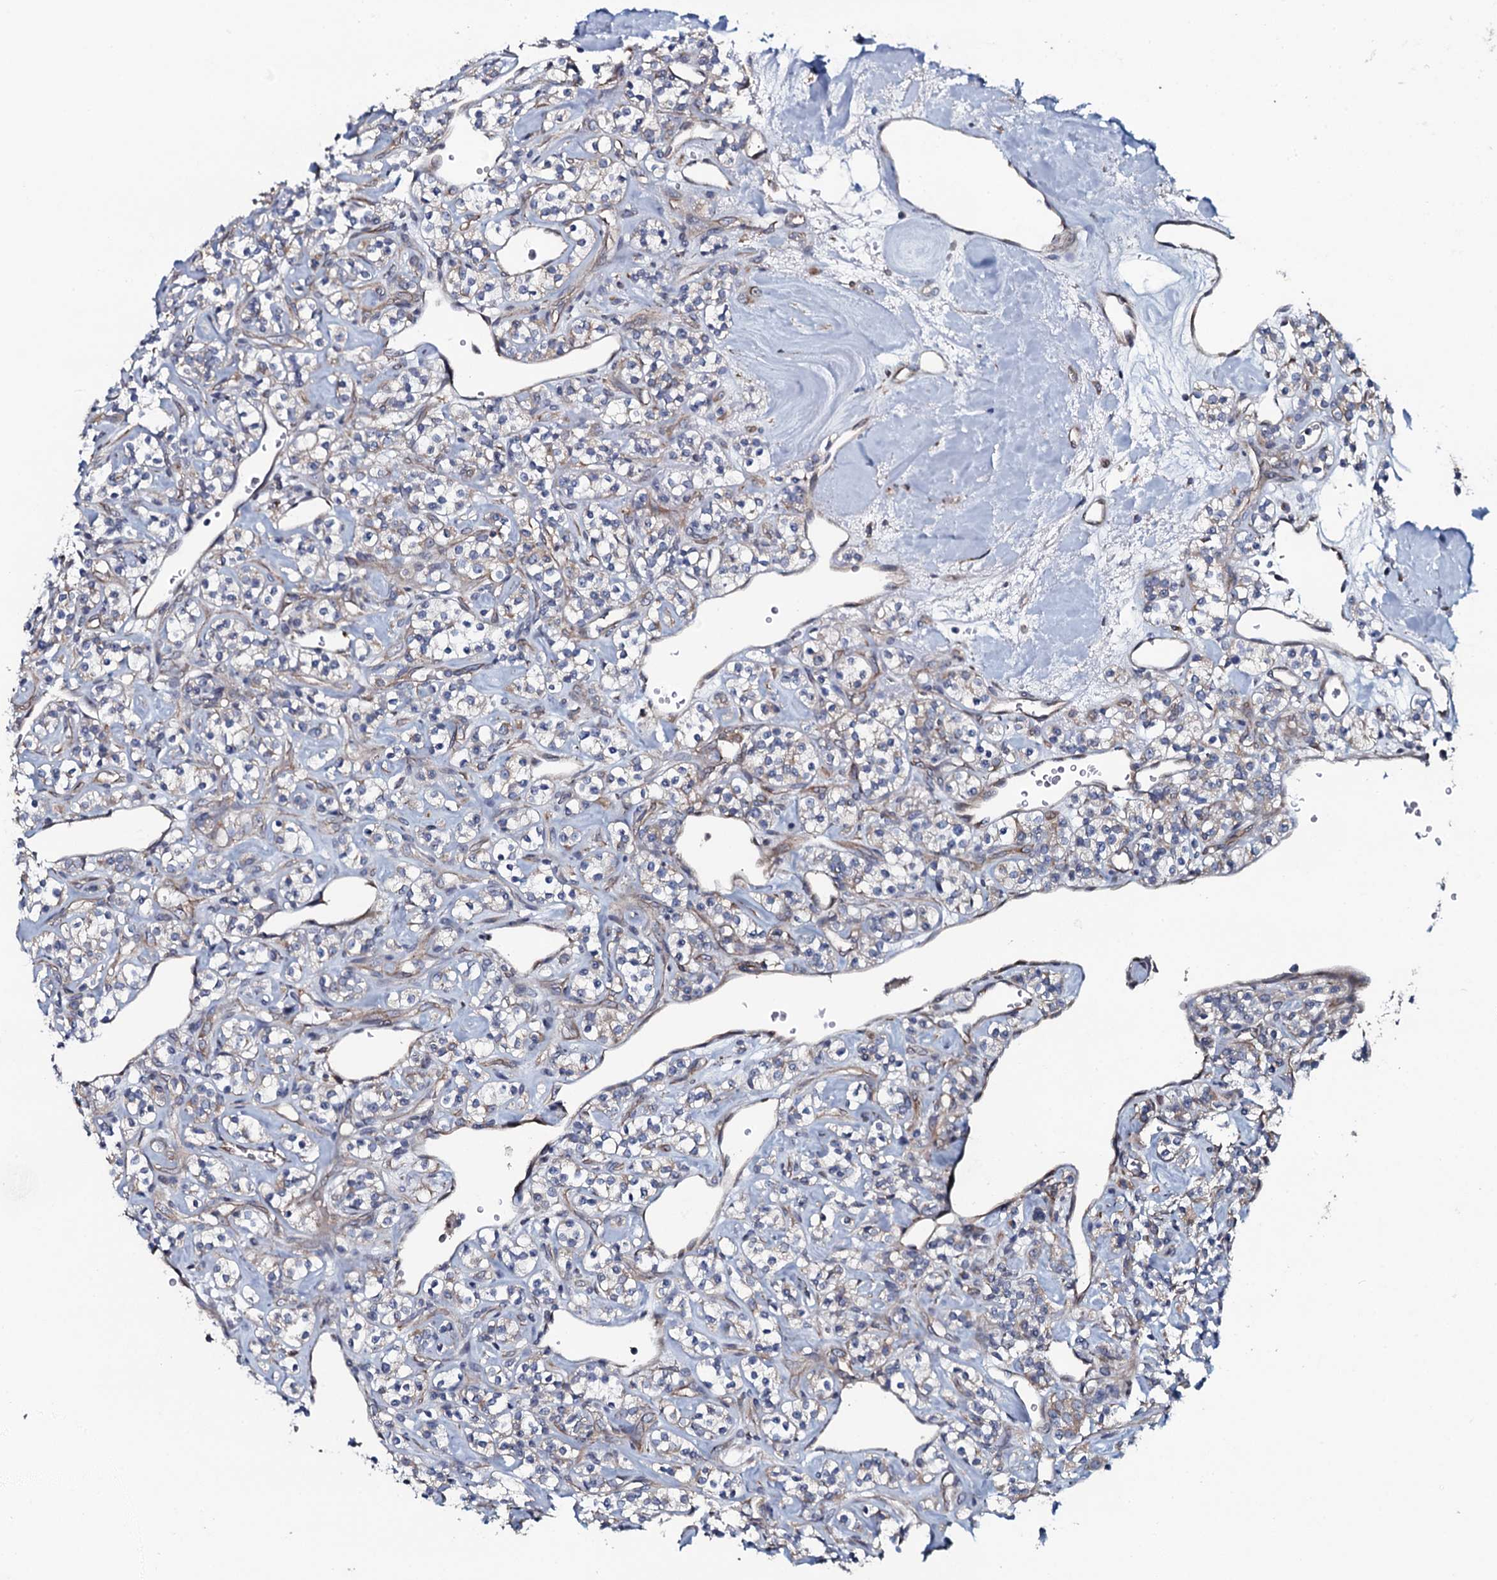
{"staining": {"intensity": "weak", "quantity": "<25%", "location": "cytoplasmic/membranous"}, "tissue": "renal cancer", "cell_type": "Tumor cells", "image_type": "cancer", "snomed": [{"axis": "morphology", "description": "Adenocarcinoma, NOS"}, {"axis": "topography", "description": "Kidney"}], "caption": "This histopathology image is of renal adenocarcinoma stained with immunohistochemistry to label a protein in brown with the nuclei are counter-stained blue. There is no staining in tumor cells.", "gene": "TMEM151A", "patient": {"sex": "male", "age": 77}}